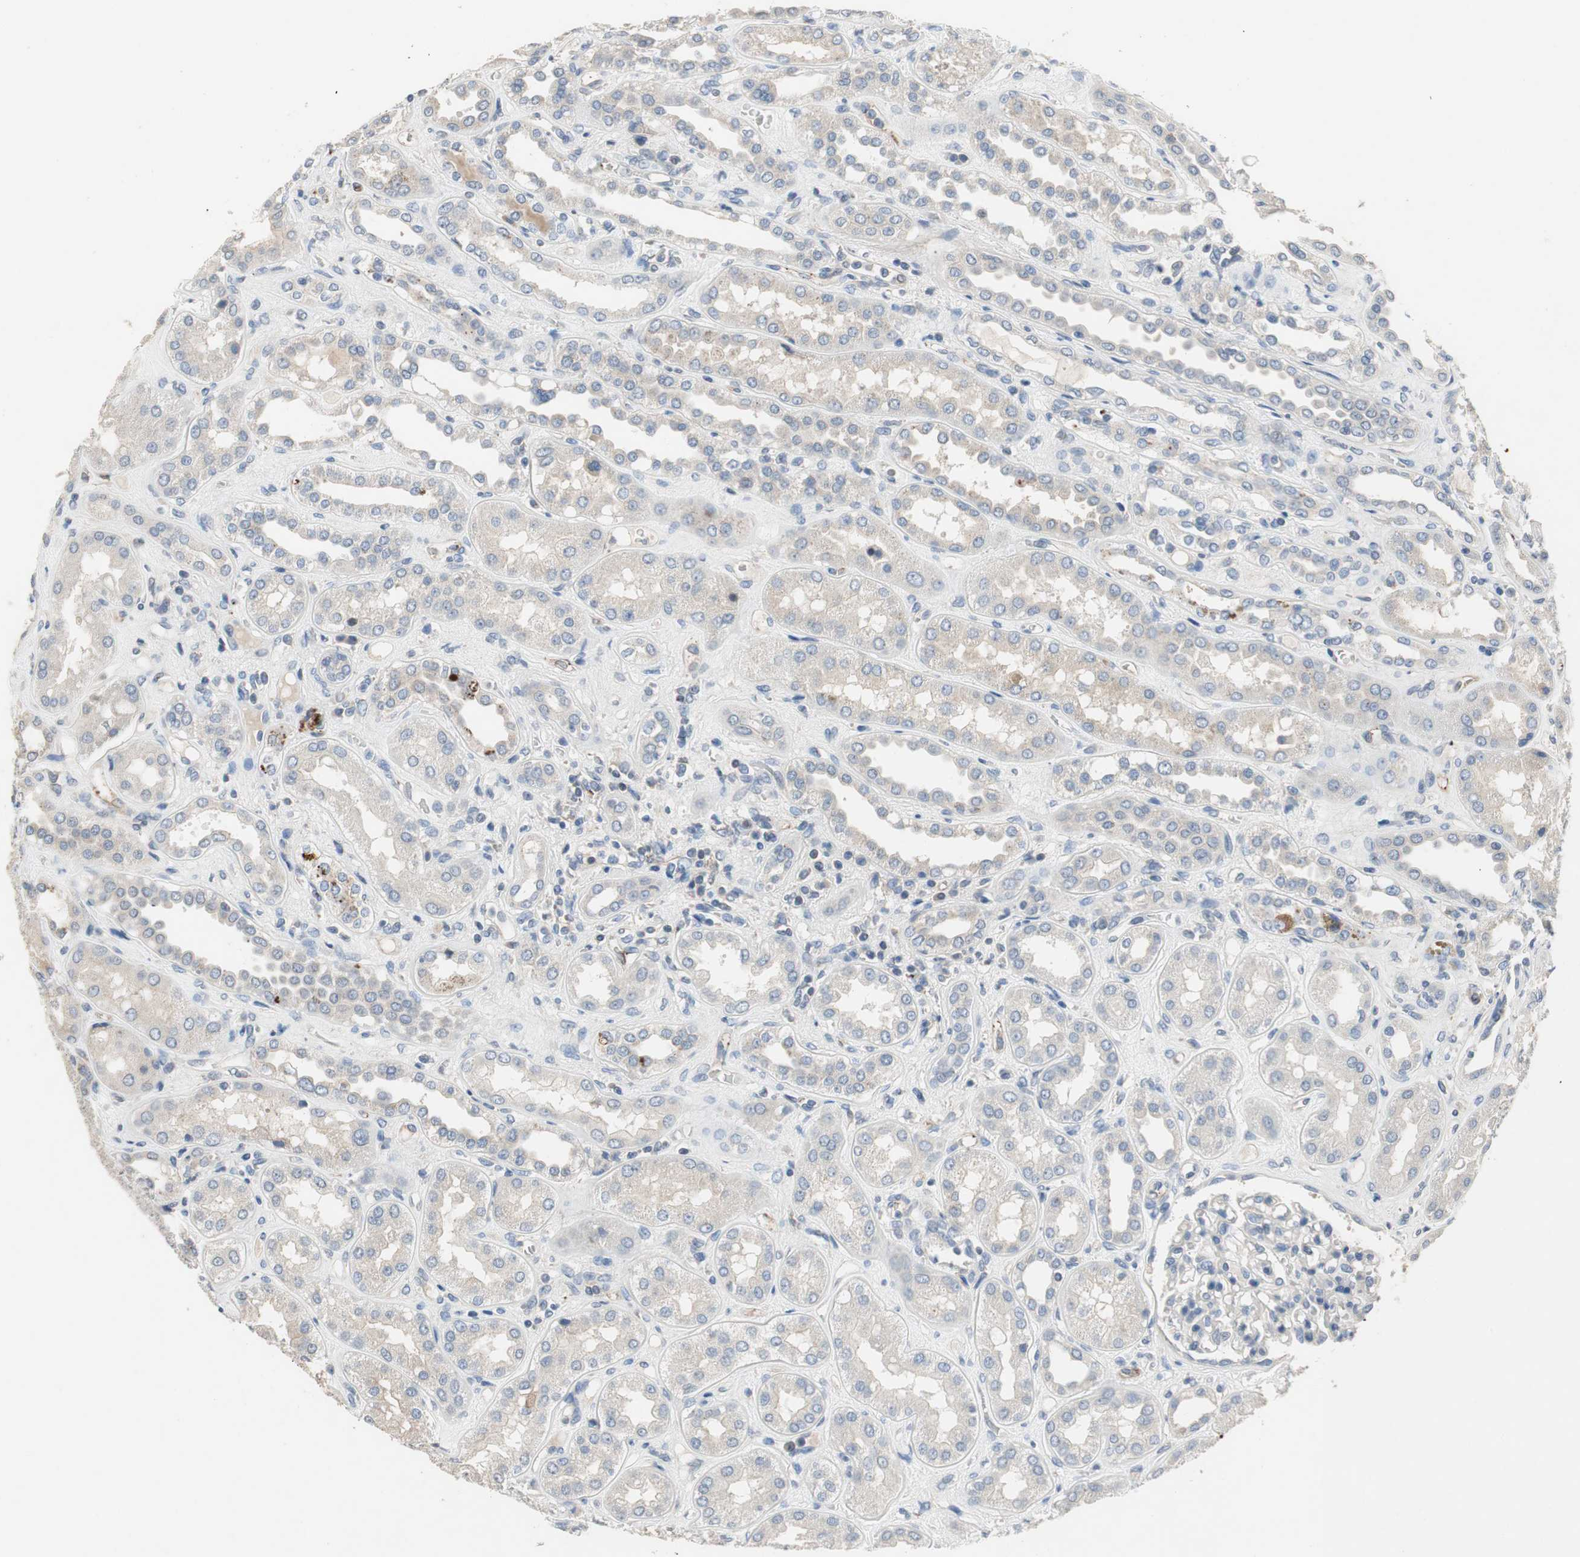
{"staining": {"intensity": "negative", "quantity": "none", "location": "none"}, "tissue": "kidney", "cell_type": "Cells in glomeruli", "image_type": "normal", "snomed": [{"axis": "morphology", "description": "Normal tissue, NOS"}, {"axis": "topography", "description": "Kidney"}], "caption": "Immunohistochemistry (IHC) image of unremarkable kidney stained for a protein (brown), which demonstrates no staining in cells in glomeruli.", "gene": "ALPL", "patient": {"sex": "male", "age": 59}}